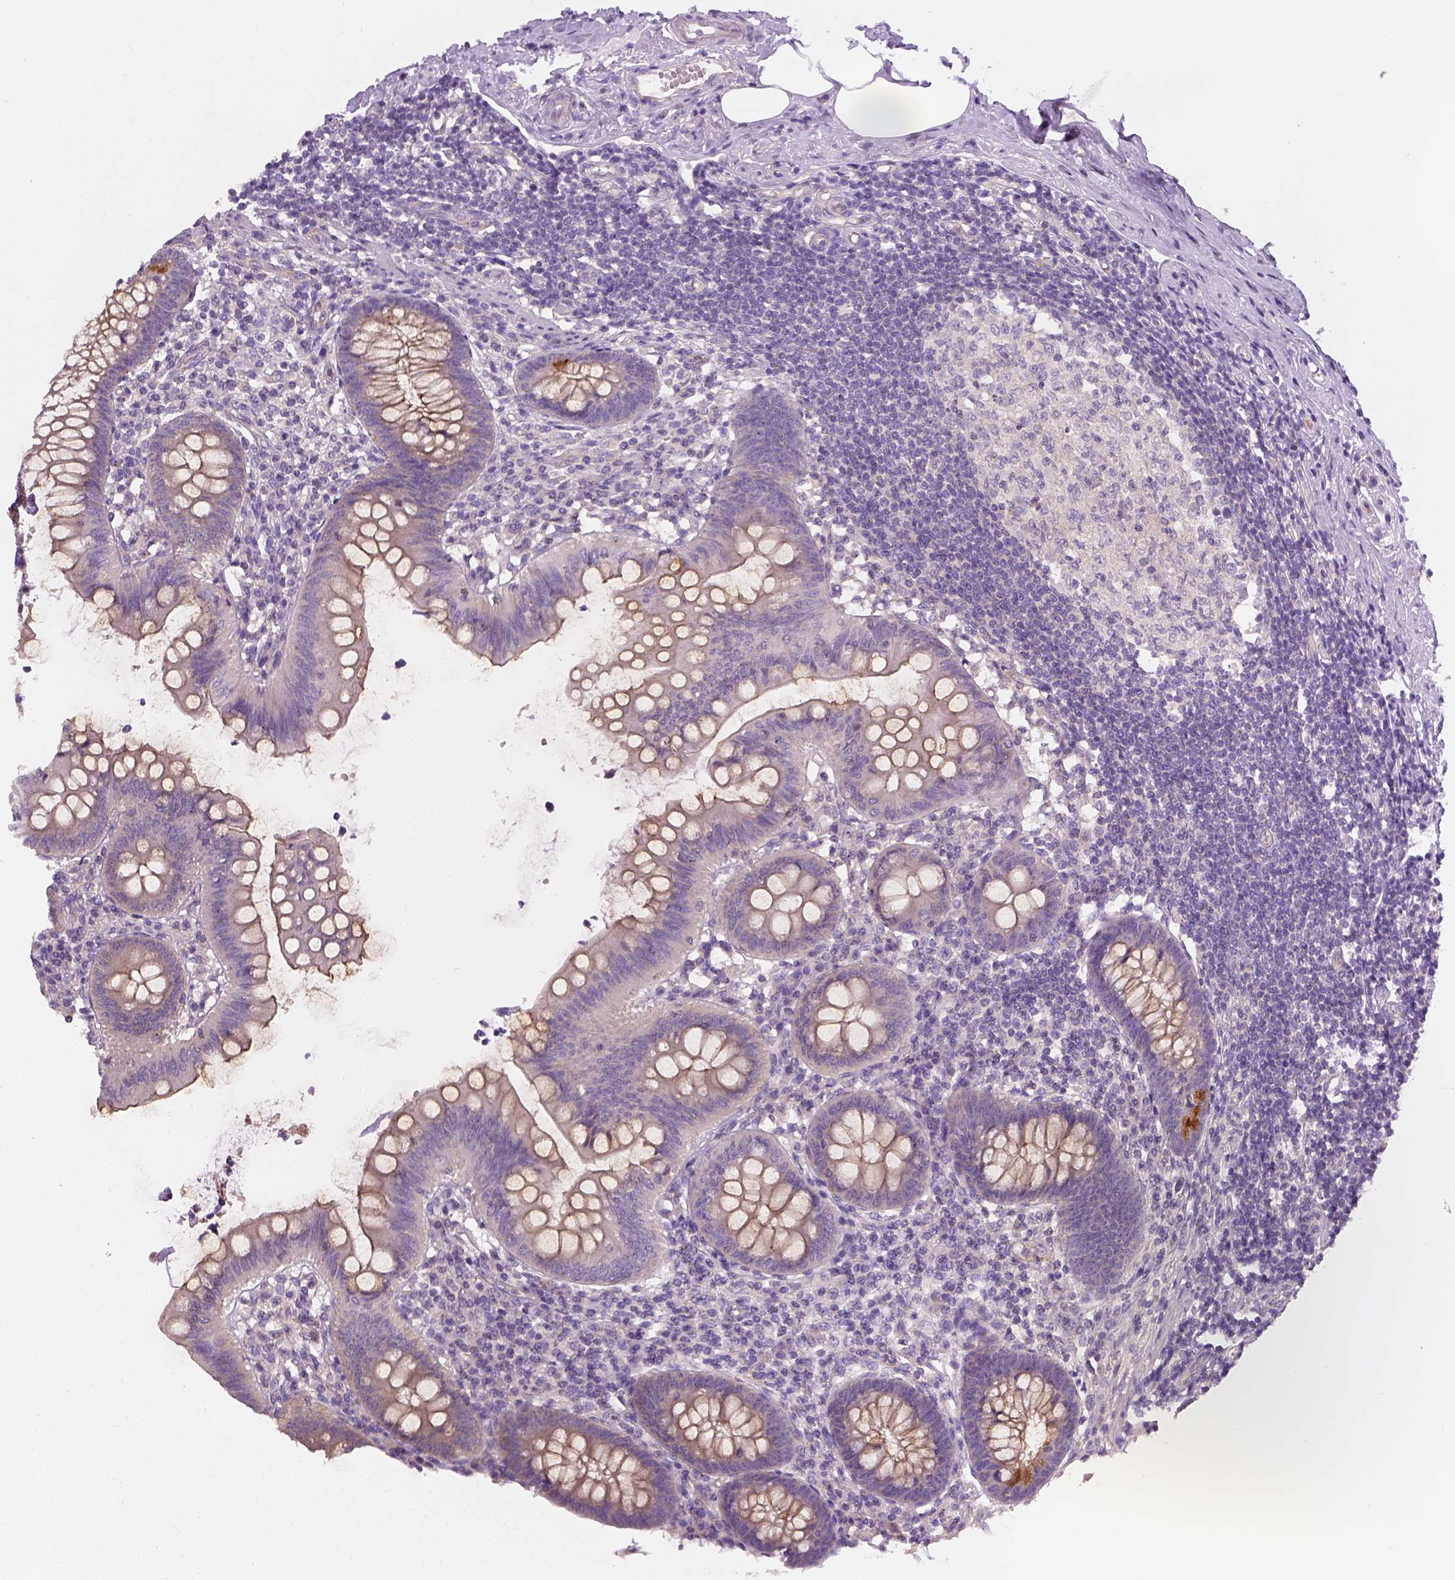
{"staining": {"intensity": "moderate", "quantity": "<25%", "location": "cytoplasmic/membranous"}, "tissue": "appendix", "cell_type": "Glandular cells", "image_type": "normal", "snomed": [{"axis": "morphology", "description": "Normal tissue, NOS"}, {"axis": "topography", "description": "Appendix"}], "caption": "DAB immunohistochemical staining of normal appendix shows moderate cytoplasmic/membranous protein positivity in about <25% of glandular cells. (brown staining indicates protein expression, while blue staining denotes nuclei).", "gene": "CRACR2A", "patient": {"sex": "female", "age": 57}}